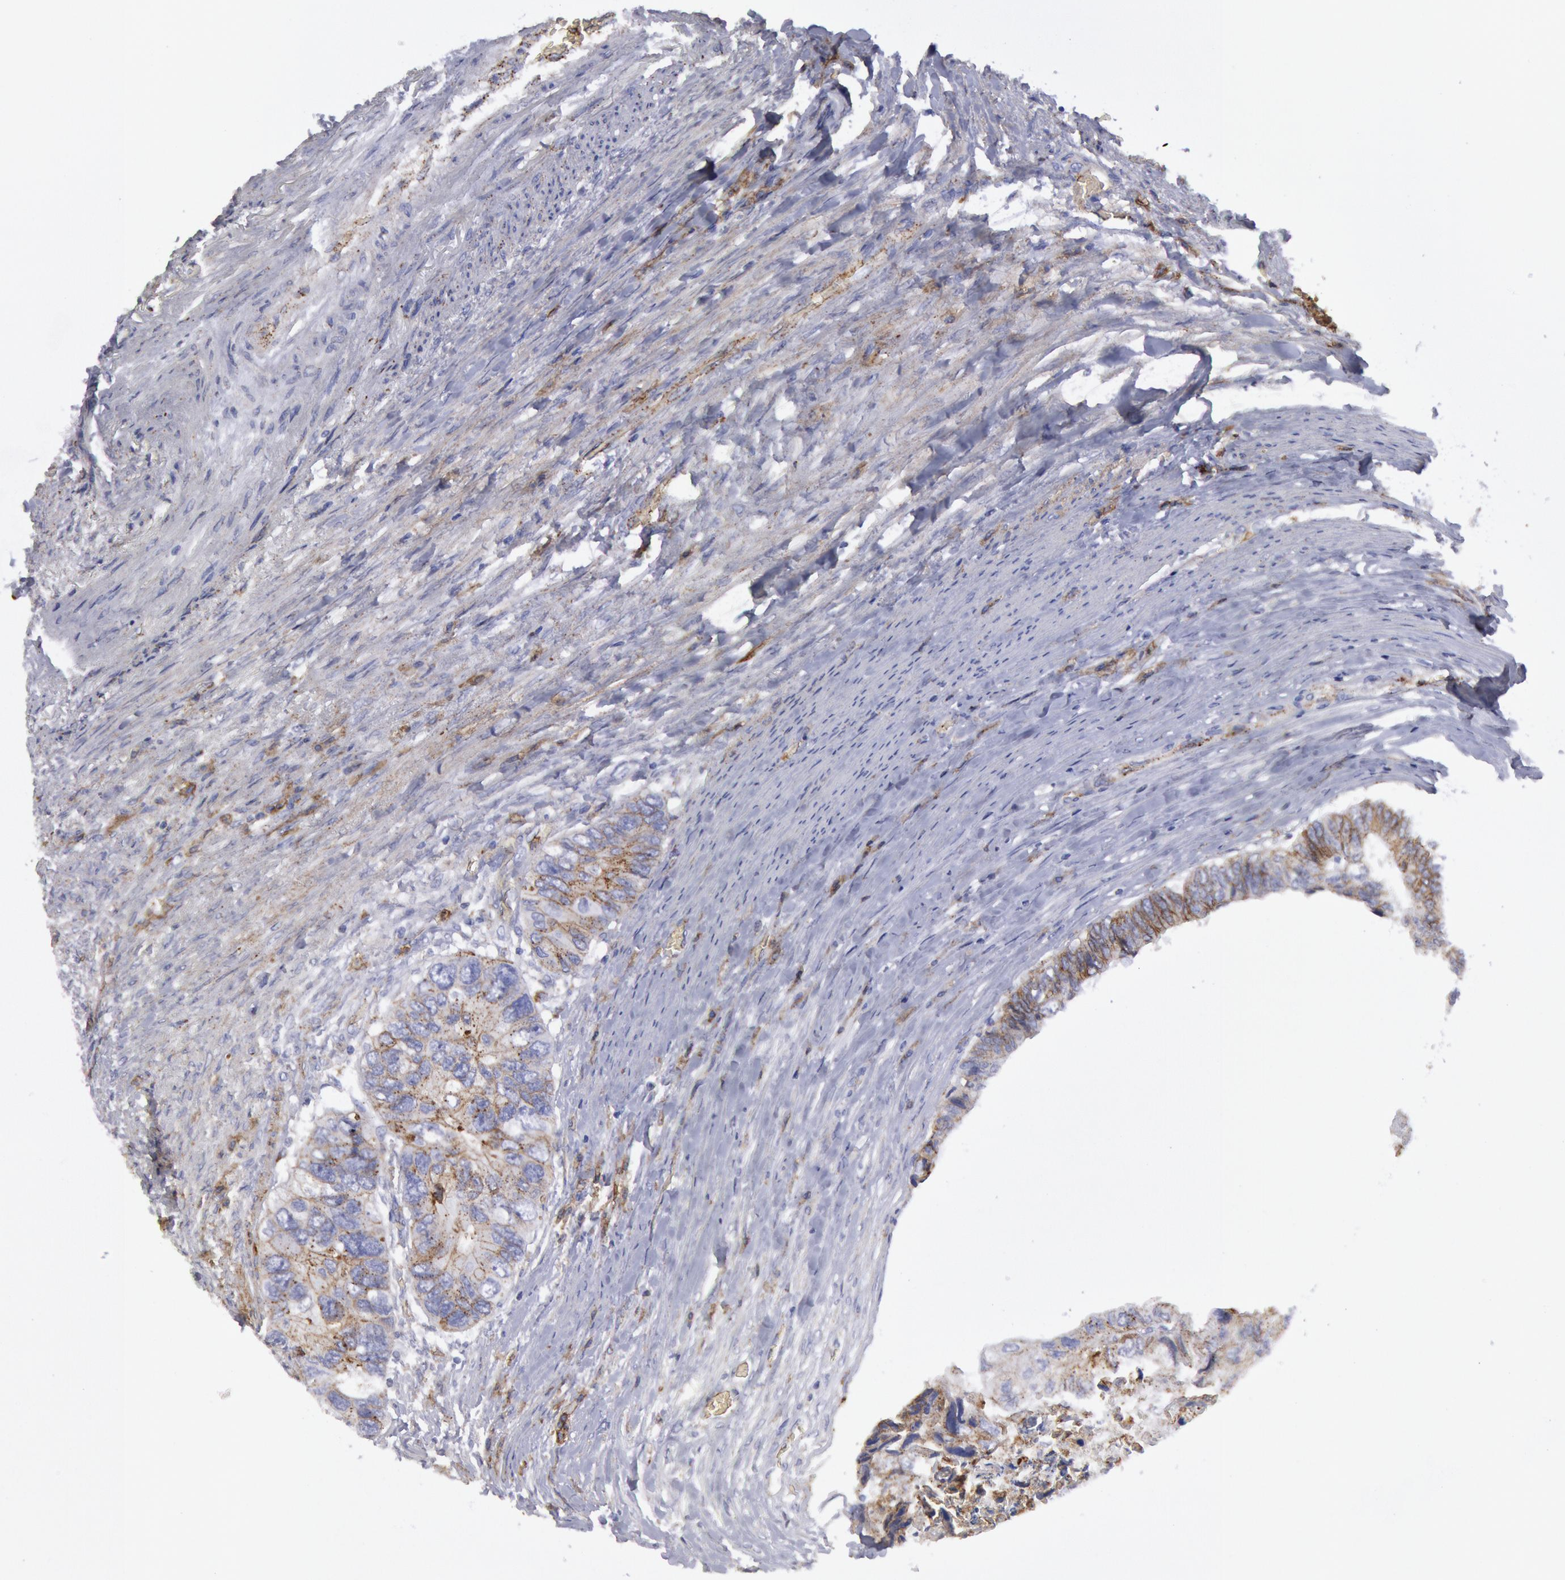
{"staining": {"intensity": "weak", "quantity": "25%-75%", "location": "cytoplasmic/membranous"}, "tissue": "colorectal cancer", "cell_type": "Tumor cells", "image_type": "cancer", "snomed": [{"axis": "morphology", "description": "Adenocarcinoma, NOS"}, {"axis": "topography", "description": "Rectum"}], "caption": "The immunohistochemical stain labels weak cytoplasmic/membranous positivity in tumor cells of colorectal adenocarcinoma tissue.", "gene": "FLOT1", "patient": {"sex": "female", "age": 82}}